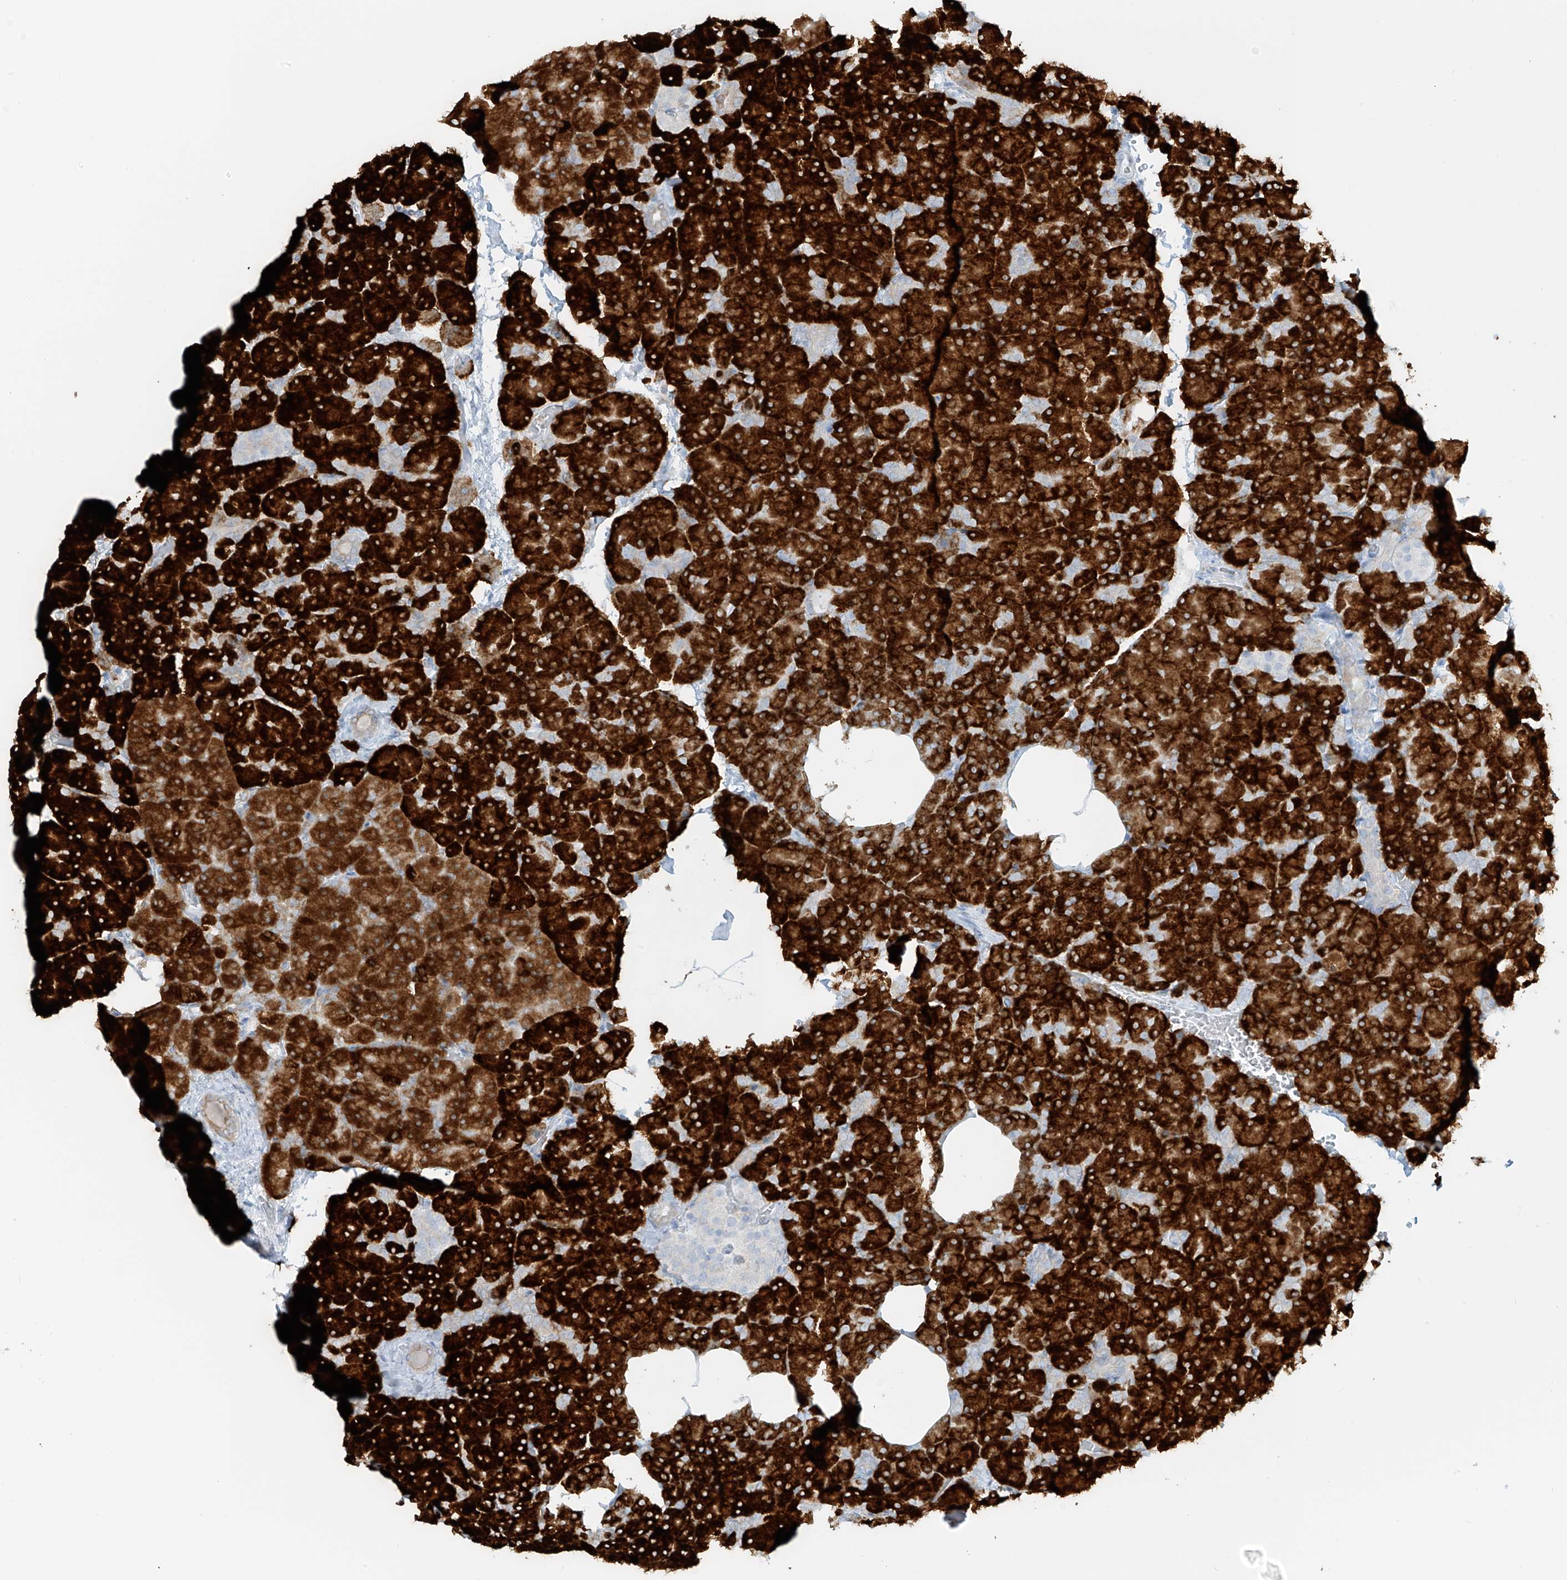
{"staining": {"intensity": "strong", "quantity": ">75%", "location": "cytoplasmic/membranous"}, "tissue": "pancreas", "cell_type": "Exocrine glandular cells", "image_type": "normal", "snomed": [{"axis": "morphology", "description": "Normal tissue, NOS"}, {"axis": "morphology", "description": "Carcinoid, malignant, NOS"}, {"axis": "topography", "description": "Pancreas"}], "caption": "Benign pancreas exhibits strong cytoplasmic/membranous expression in about >75% of exocrine glandular cells The protein of interest is shown in brown color, while the nuclei are stained blue..", "gene": "LRRC59", "patient": {"sex": "female", "age": 35}}